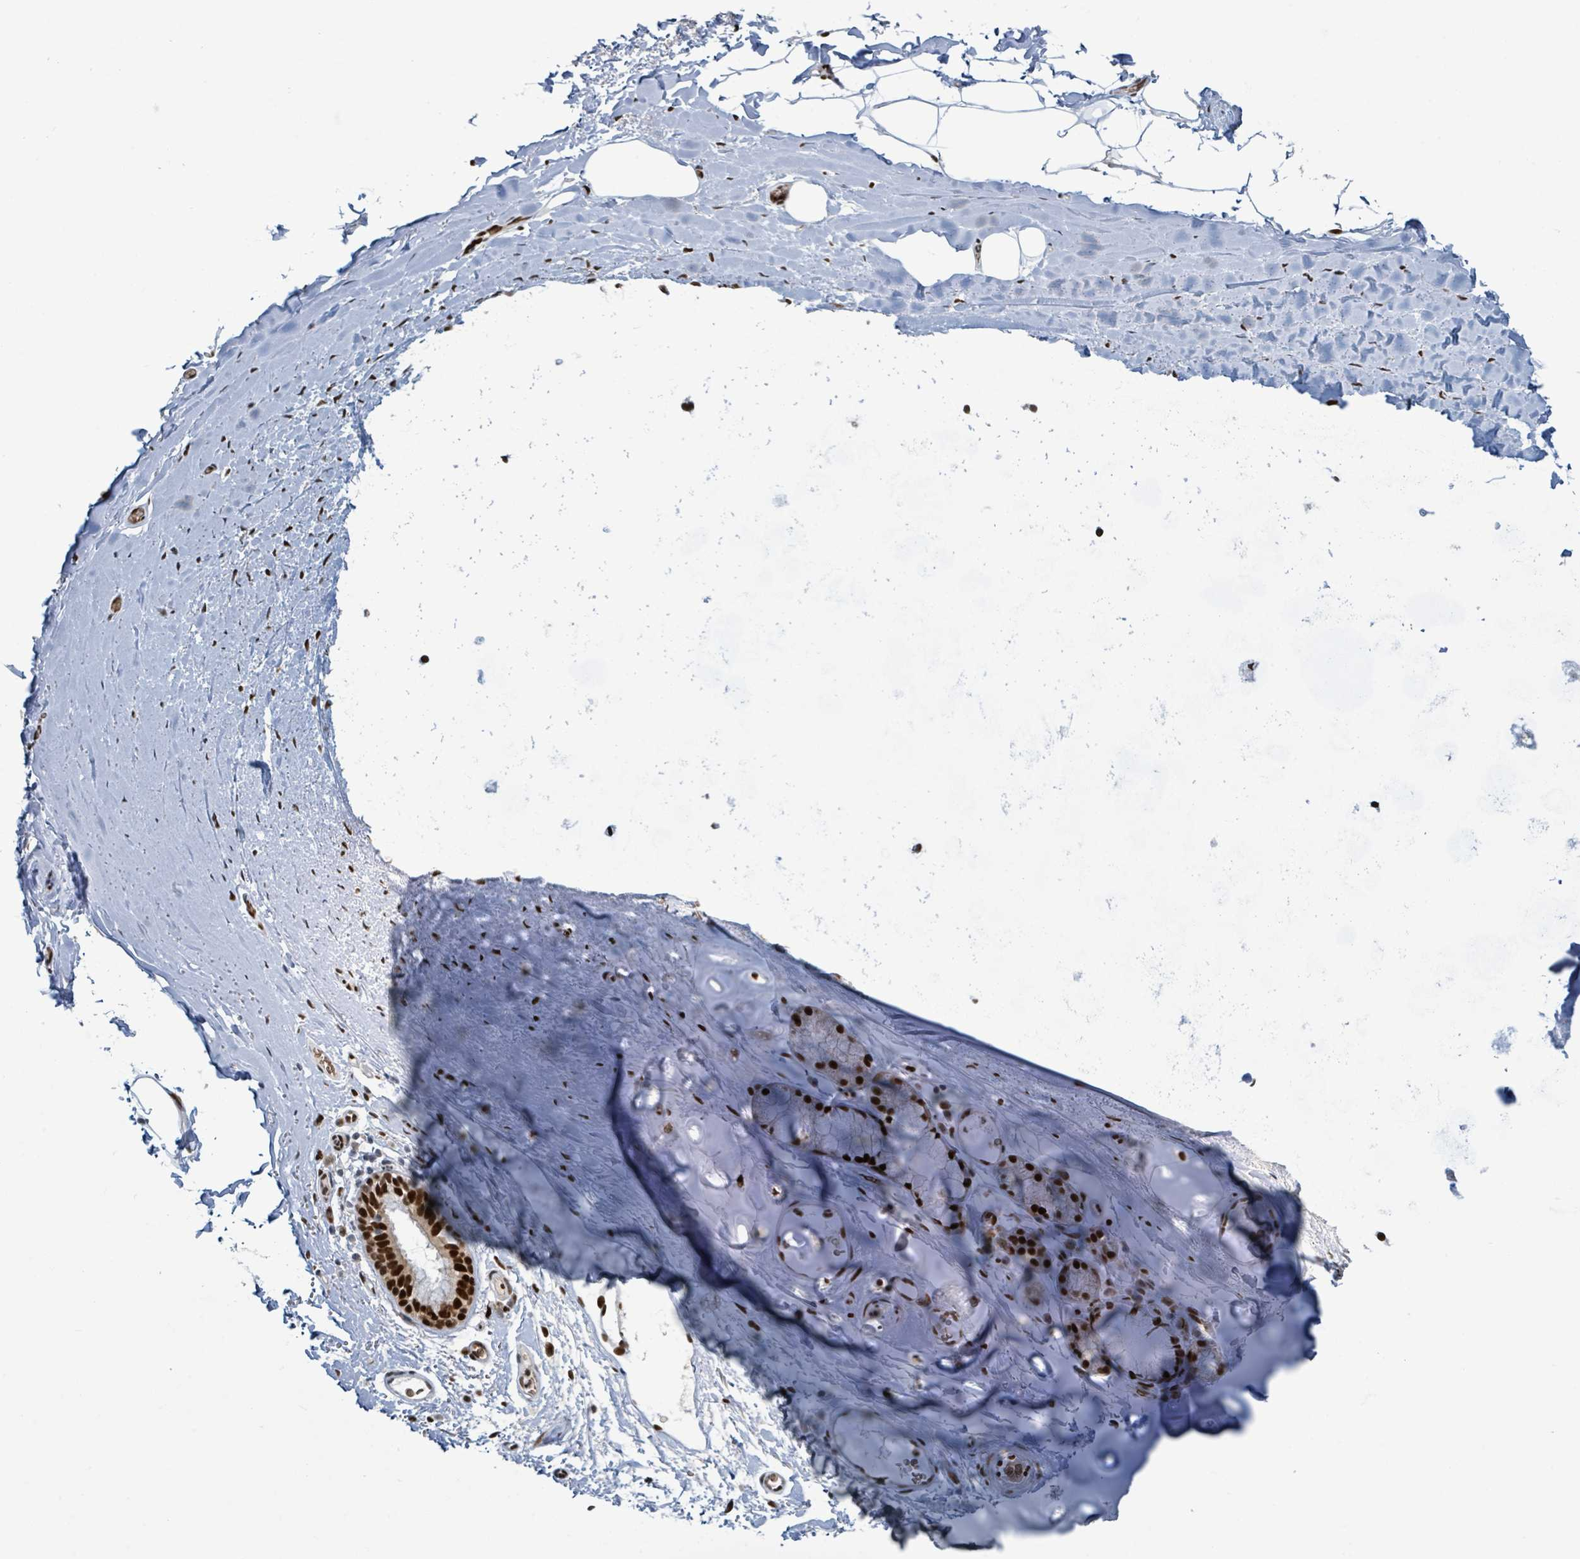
{"staining": {"intensity": "negative", "quantity": "none", "location": "none"}, "tissue": "adipose tissue", "cell_type": "Adipocytes", "image_type": "normal", "snomed": [{"axis": "morphology", "description": "Normal tissue, NOS"}, {"axis": "topography", "description": "Cartilage tissue"}, {"axis": "topography", "description": "Bronchus"}], "caption": "The photomicrograph reveals no staining of adipocytes in normal adipose tissue.", "gene": "KLF3", "patient": {"sex": "female", "age": 72}}